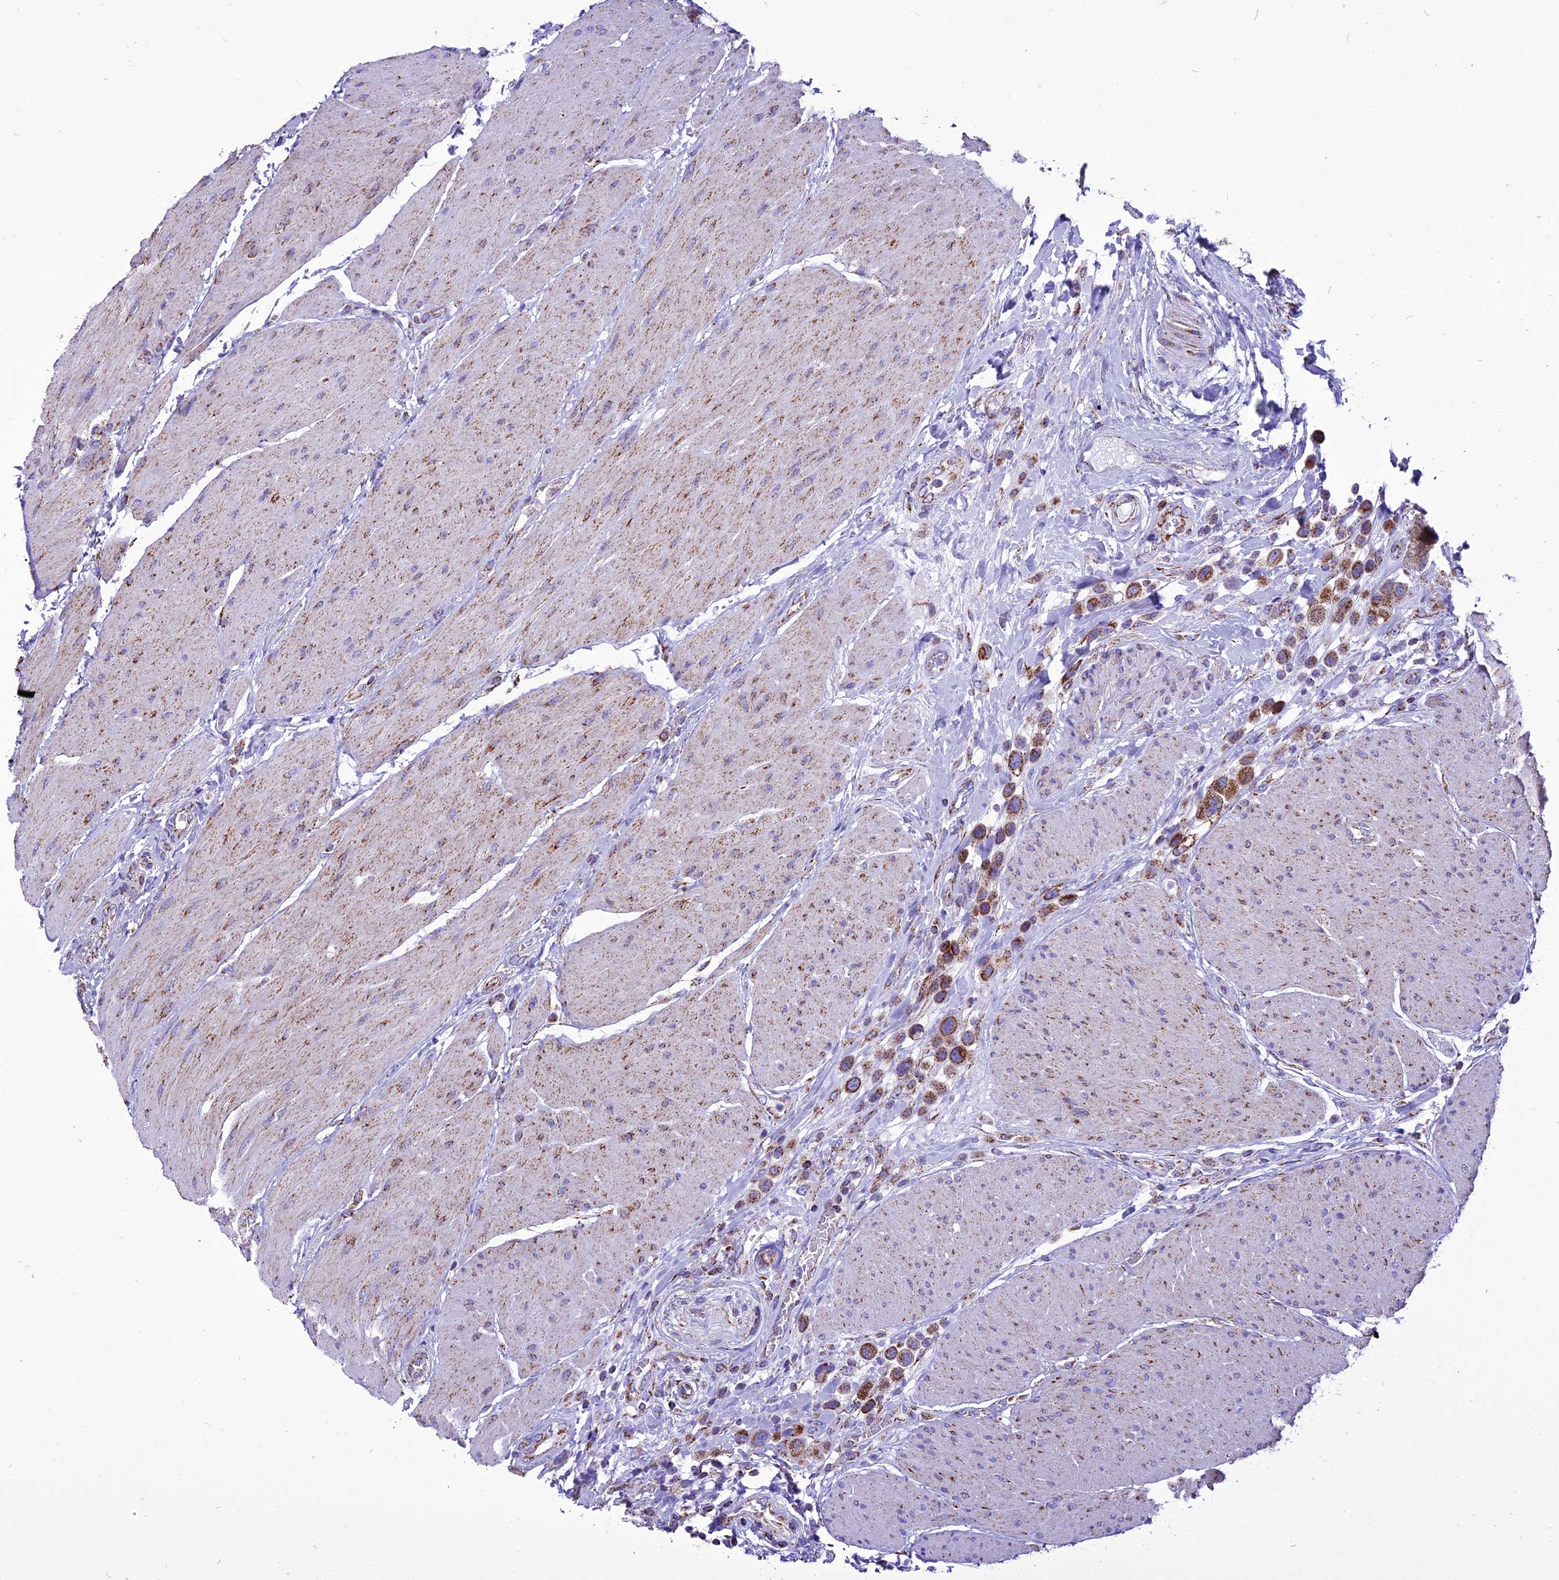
{"staining": {"intensity": "moderate", "quantity": ">75%", "location": "cytoplasmic/membranous"}, "tissue": "urothelial cancer", "cell_type": "Tumor cells", "image_type": "cancer", "snomed": [{"axis": "morphology", "description": "Urothelial carcinoma, High grade"}, {"axis": "topography", "description": "Urinary bladder"}], "caption": "Human high-grade urothelial carcinoma stained for a protein (brown) demonstrates moderate cytoplasmic/membranous positive expression in approximately >75% of tumor cells.", "gene": "ICA1L", "patient": {"sex": "male", "age": 50}}